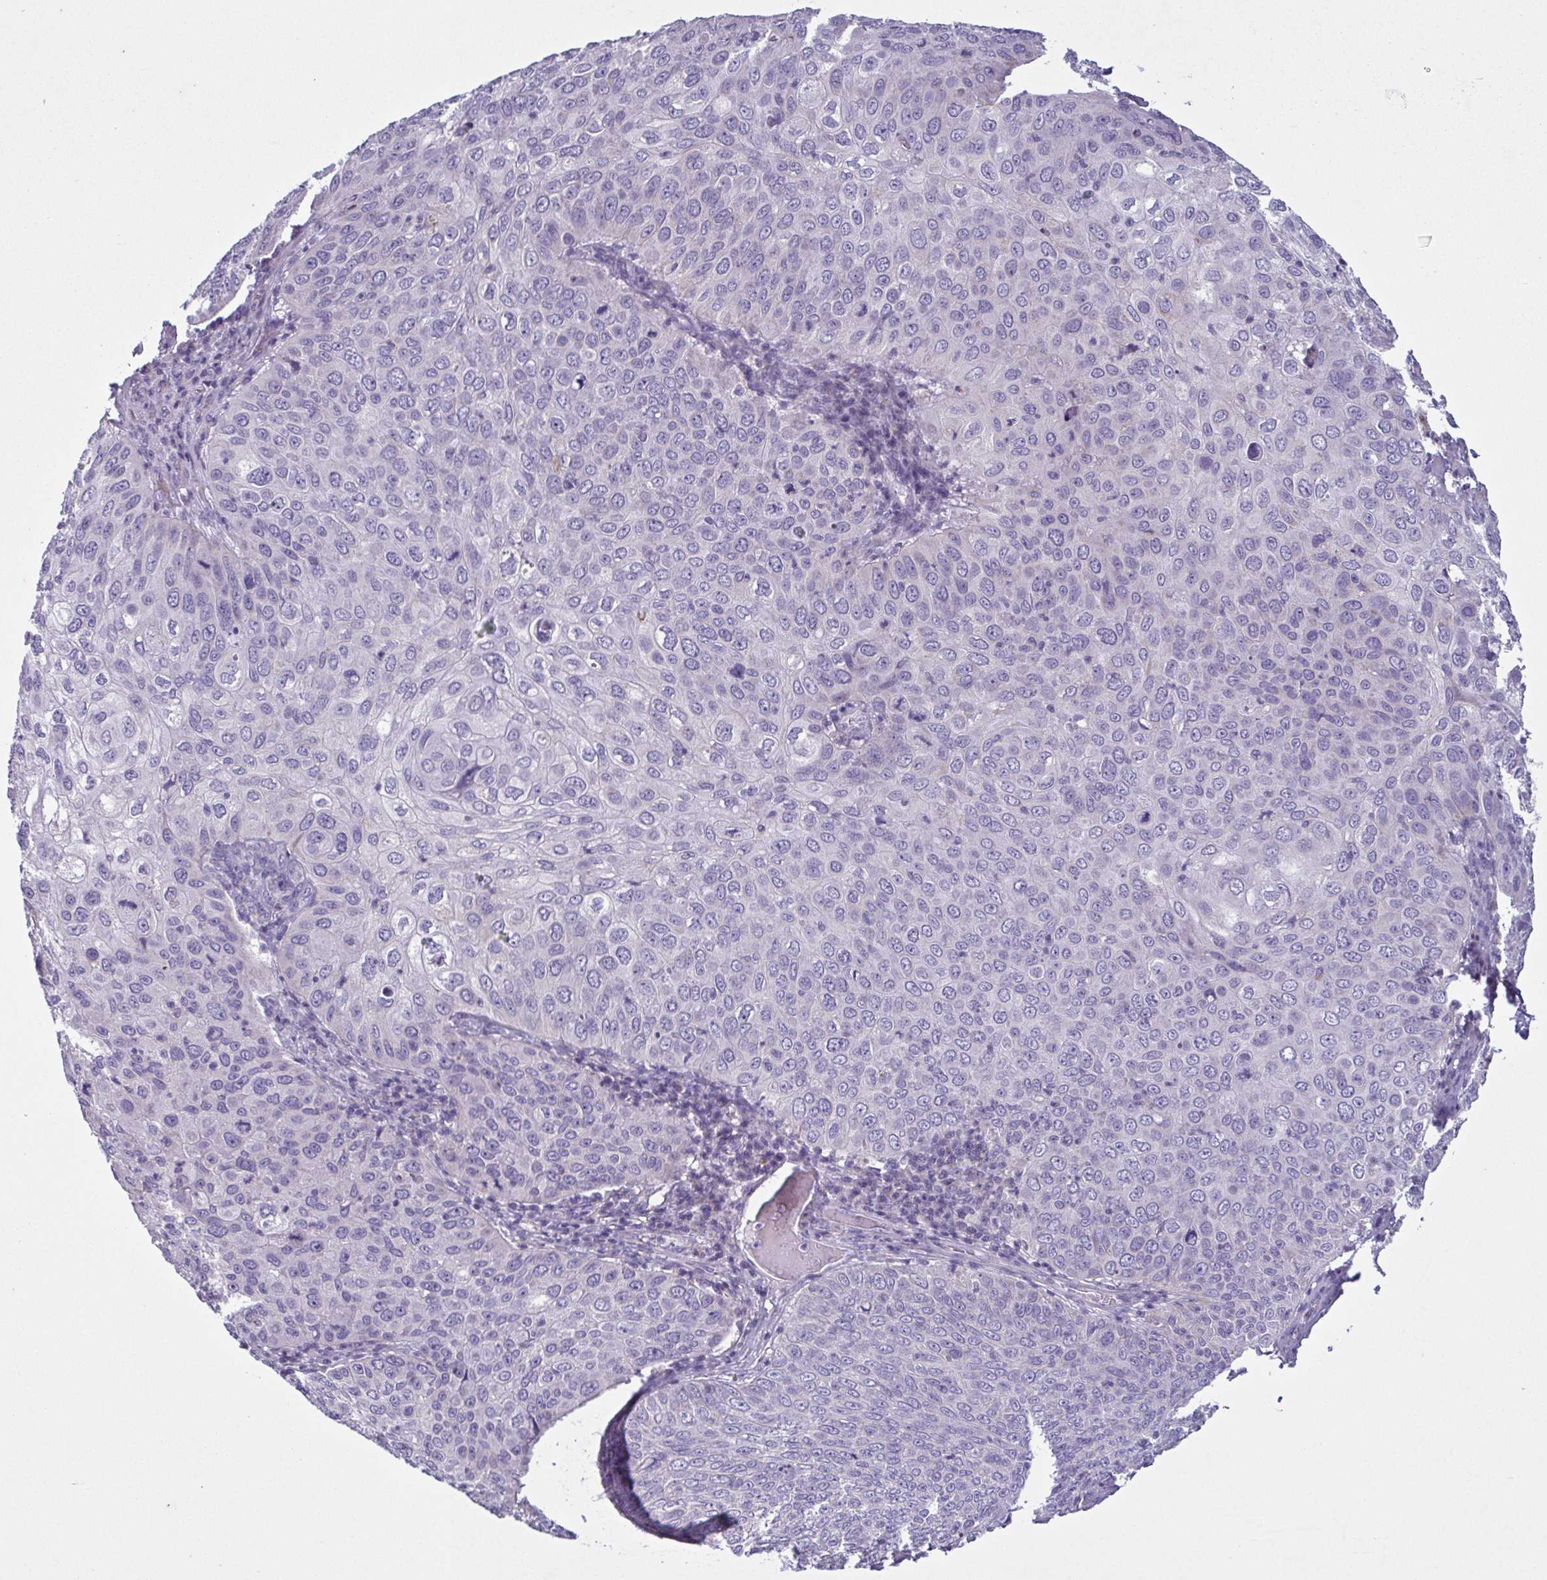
{"staining": {"intensity": "negative", "quantity": "none", "location": "none"}, "tissue": "skin cancer", "cell_type": "Tumor cells", "image_type": "cancer", "snomed": [{"axis": "morphology", "description": "Squamous cell carcinoma, NOS"}, {"axis": "topography", "description": "Skin"}], "caption": "High power microscopy image of an immunohistochemistry (IHC) photomicrograph of skin squamous cell carcinoma, revealing no significant staining in tumor cells. The staining is performed using DAB brown chromogen with nuclei counter-stained in using hematoxylin.", "gene": "F13B", "patient": {"sex": "male", "age": 87}}